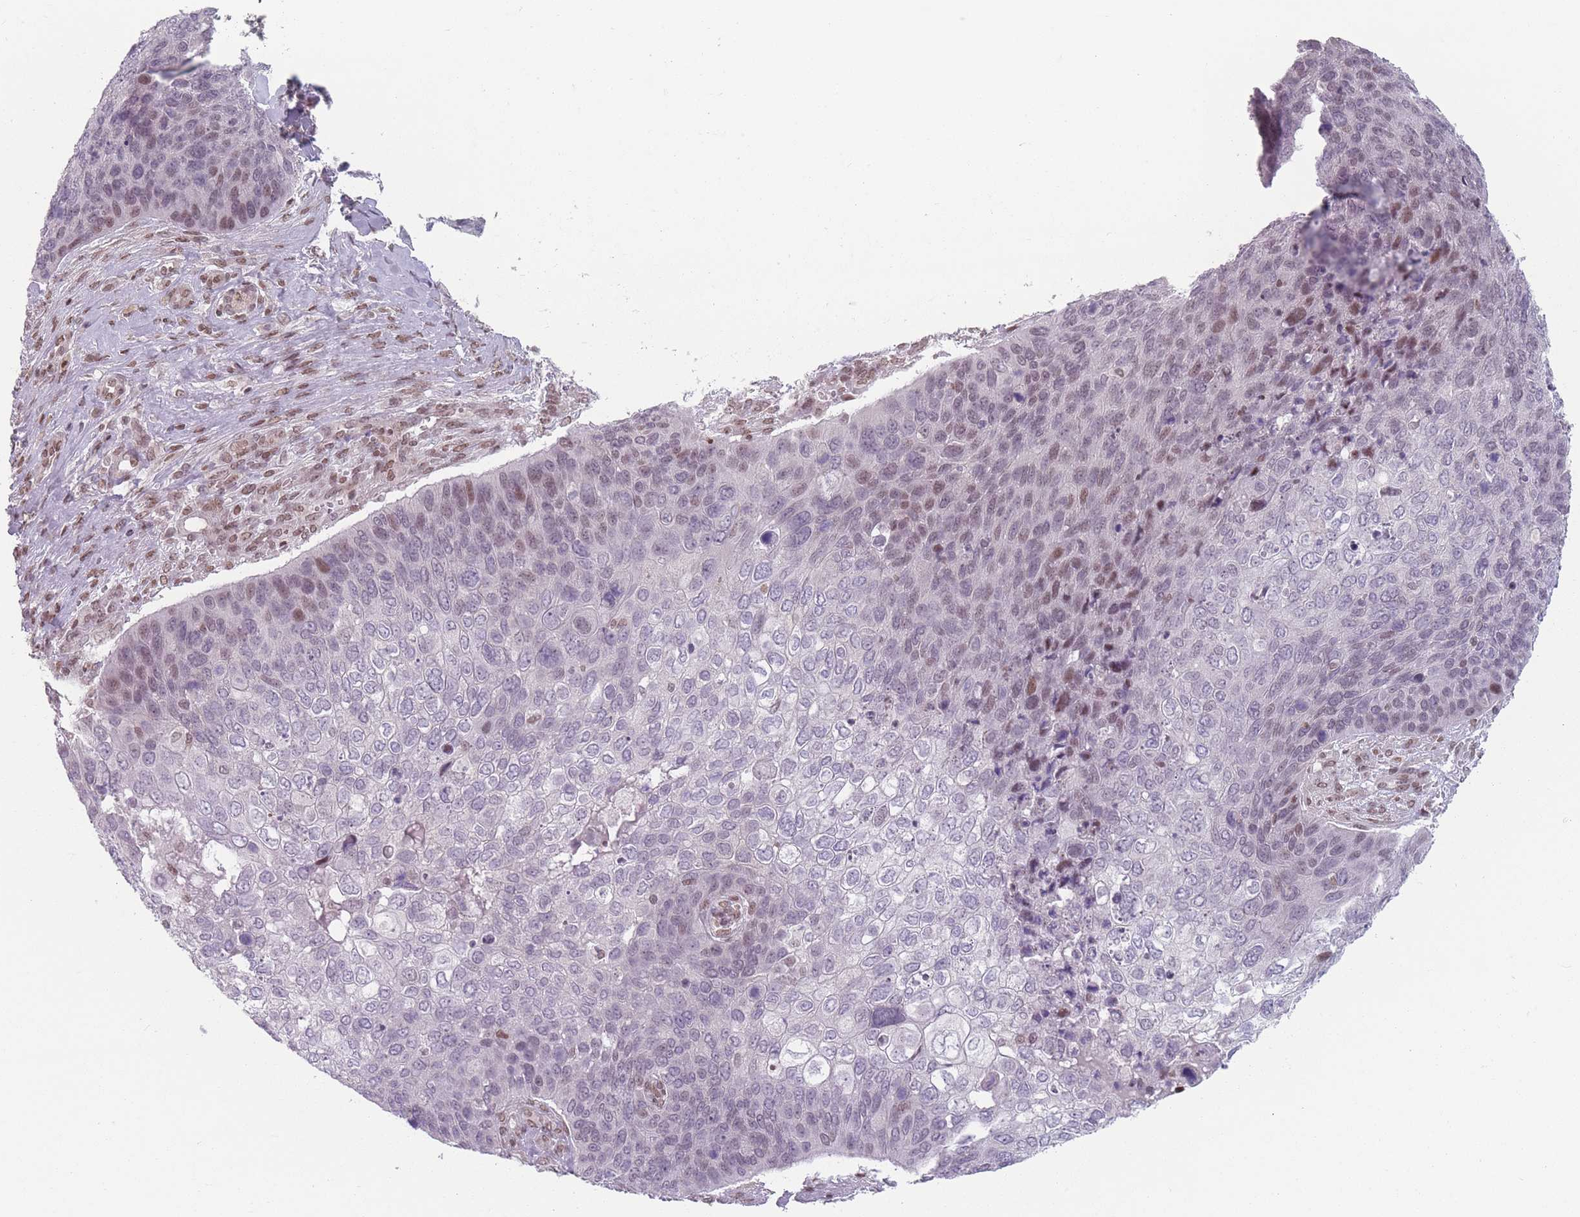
{"staining": {"intensity": "moderate", "quantity": "25%-75%", "location": "nuclear"}, "tissue": "skin cancer", "cell_type": "Tumor cells", "image_type": "cancer", "snomed": [{"axis": "morphology", "description": "Basal cell carcinoma"}, {"axis": "topography", "description": "Skin"}], "caption": "Immunohistochemical staining of basal cell carcinoma (skin) shows moderate nuclear protein expression in about 25%-75% of tumor cells. The staining was performed using DAB, with brown indicating positive protein expression. Nuclei are stained blue with hematoxylin.", "gene": "SH3BGRL2", "patient": {"sex": "female", "age": 74}}